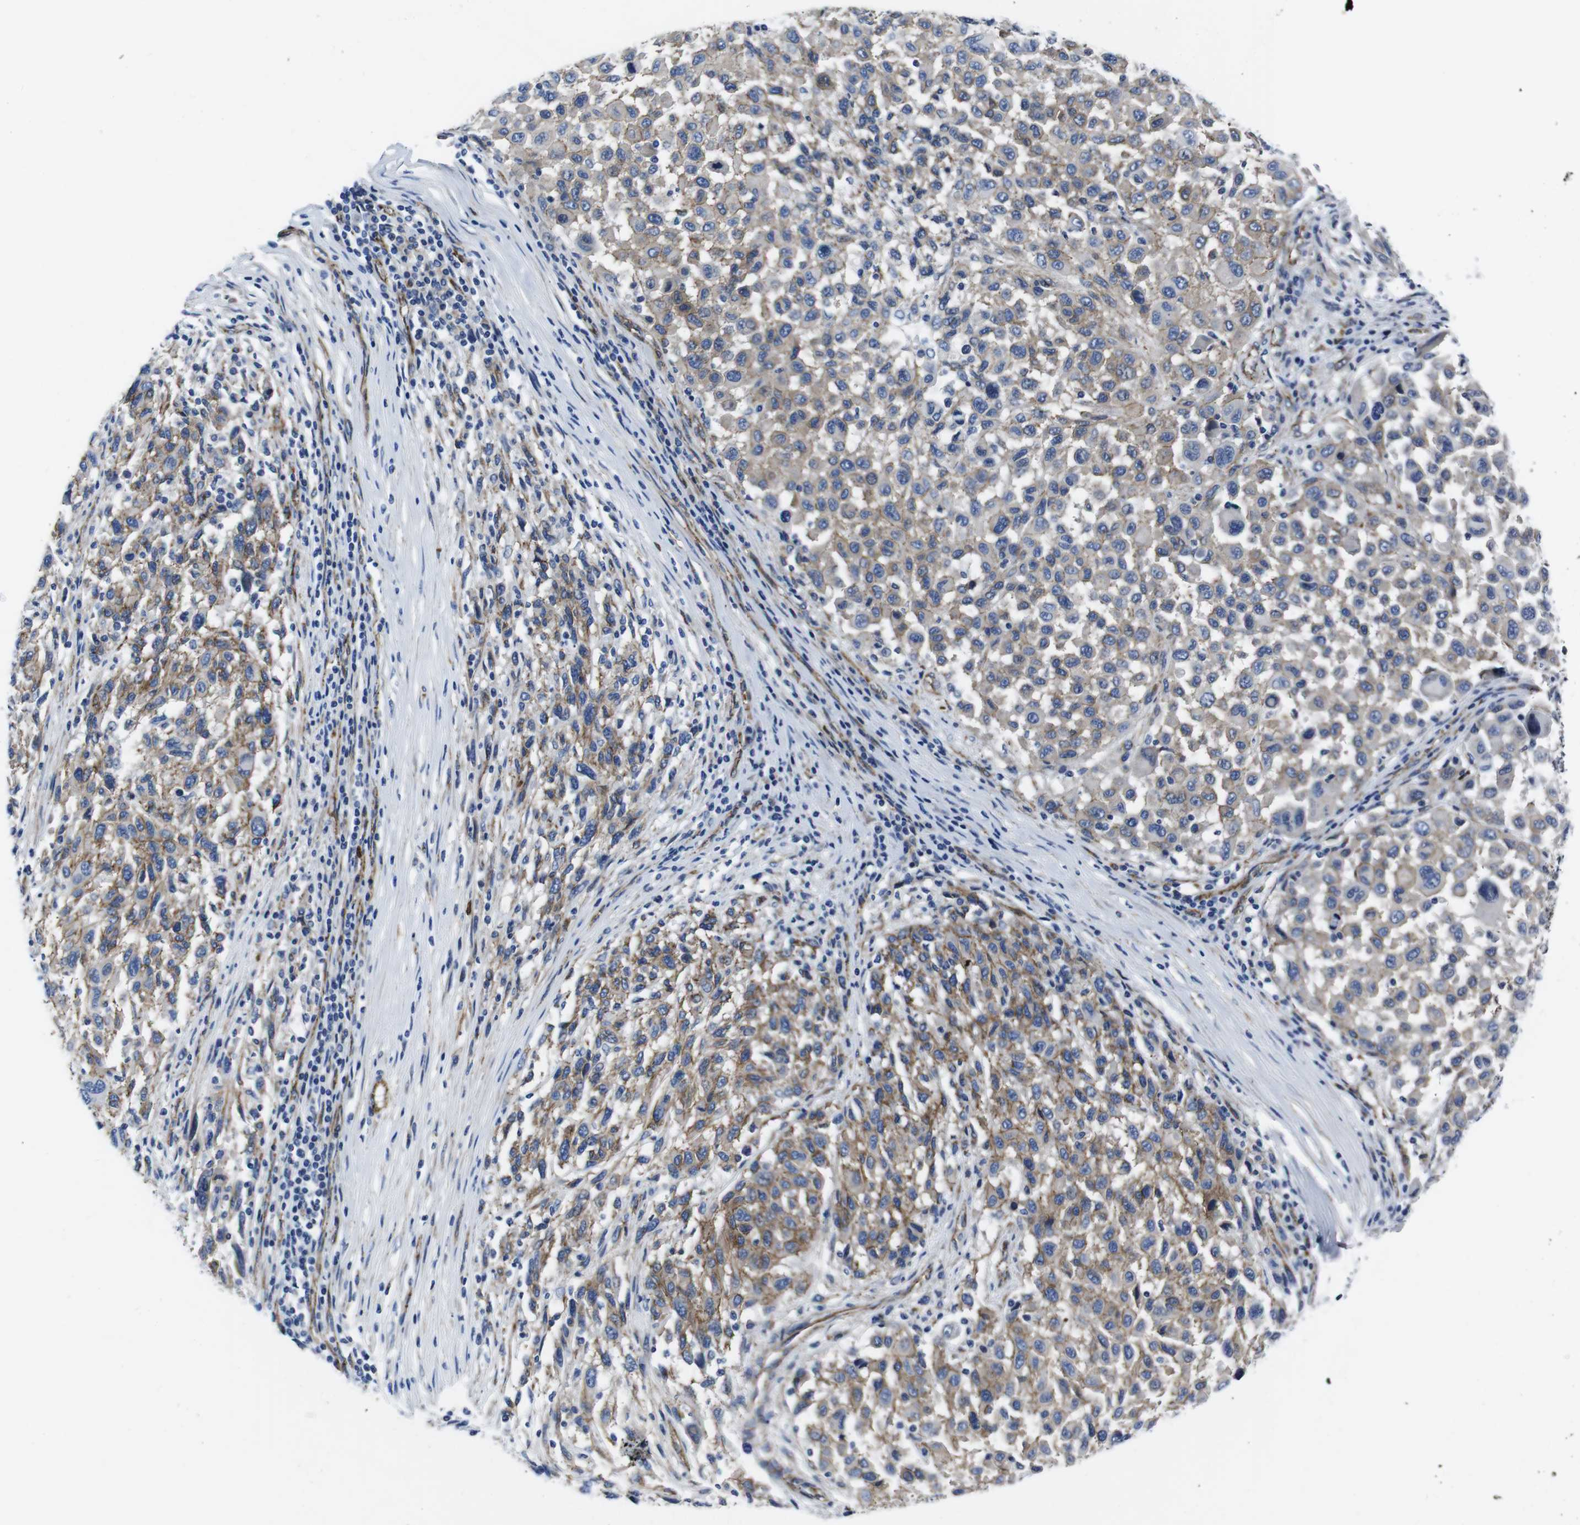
{"staining": {"intensity": "weak", "quantity": "25%-75%", "location": "cytoplasmic/membranous"}, "tissue": "melanoma", "cell_type": "Tumor cells", "image_type": "cancer", "snomed": [{"axis": "morphology", "description": "Malignant melanoma, Metastatic site"}, {"axis": "topography", "description": "Lymph node"}], "caption": "Tumor cells exhibit low levels of weak cytoplasmic/membranous expression in approximately 25%-75% of cells in human malignant melanoma (metastatic site).", "gene": "NUMB", "patient": {"sex": "male", "age": 61}}